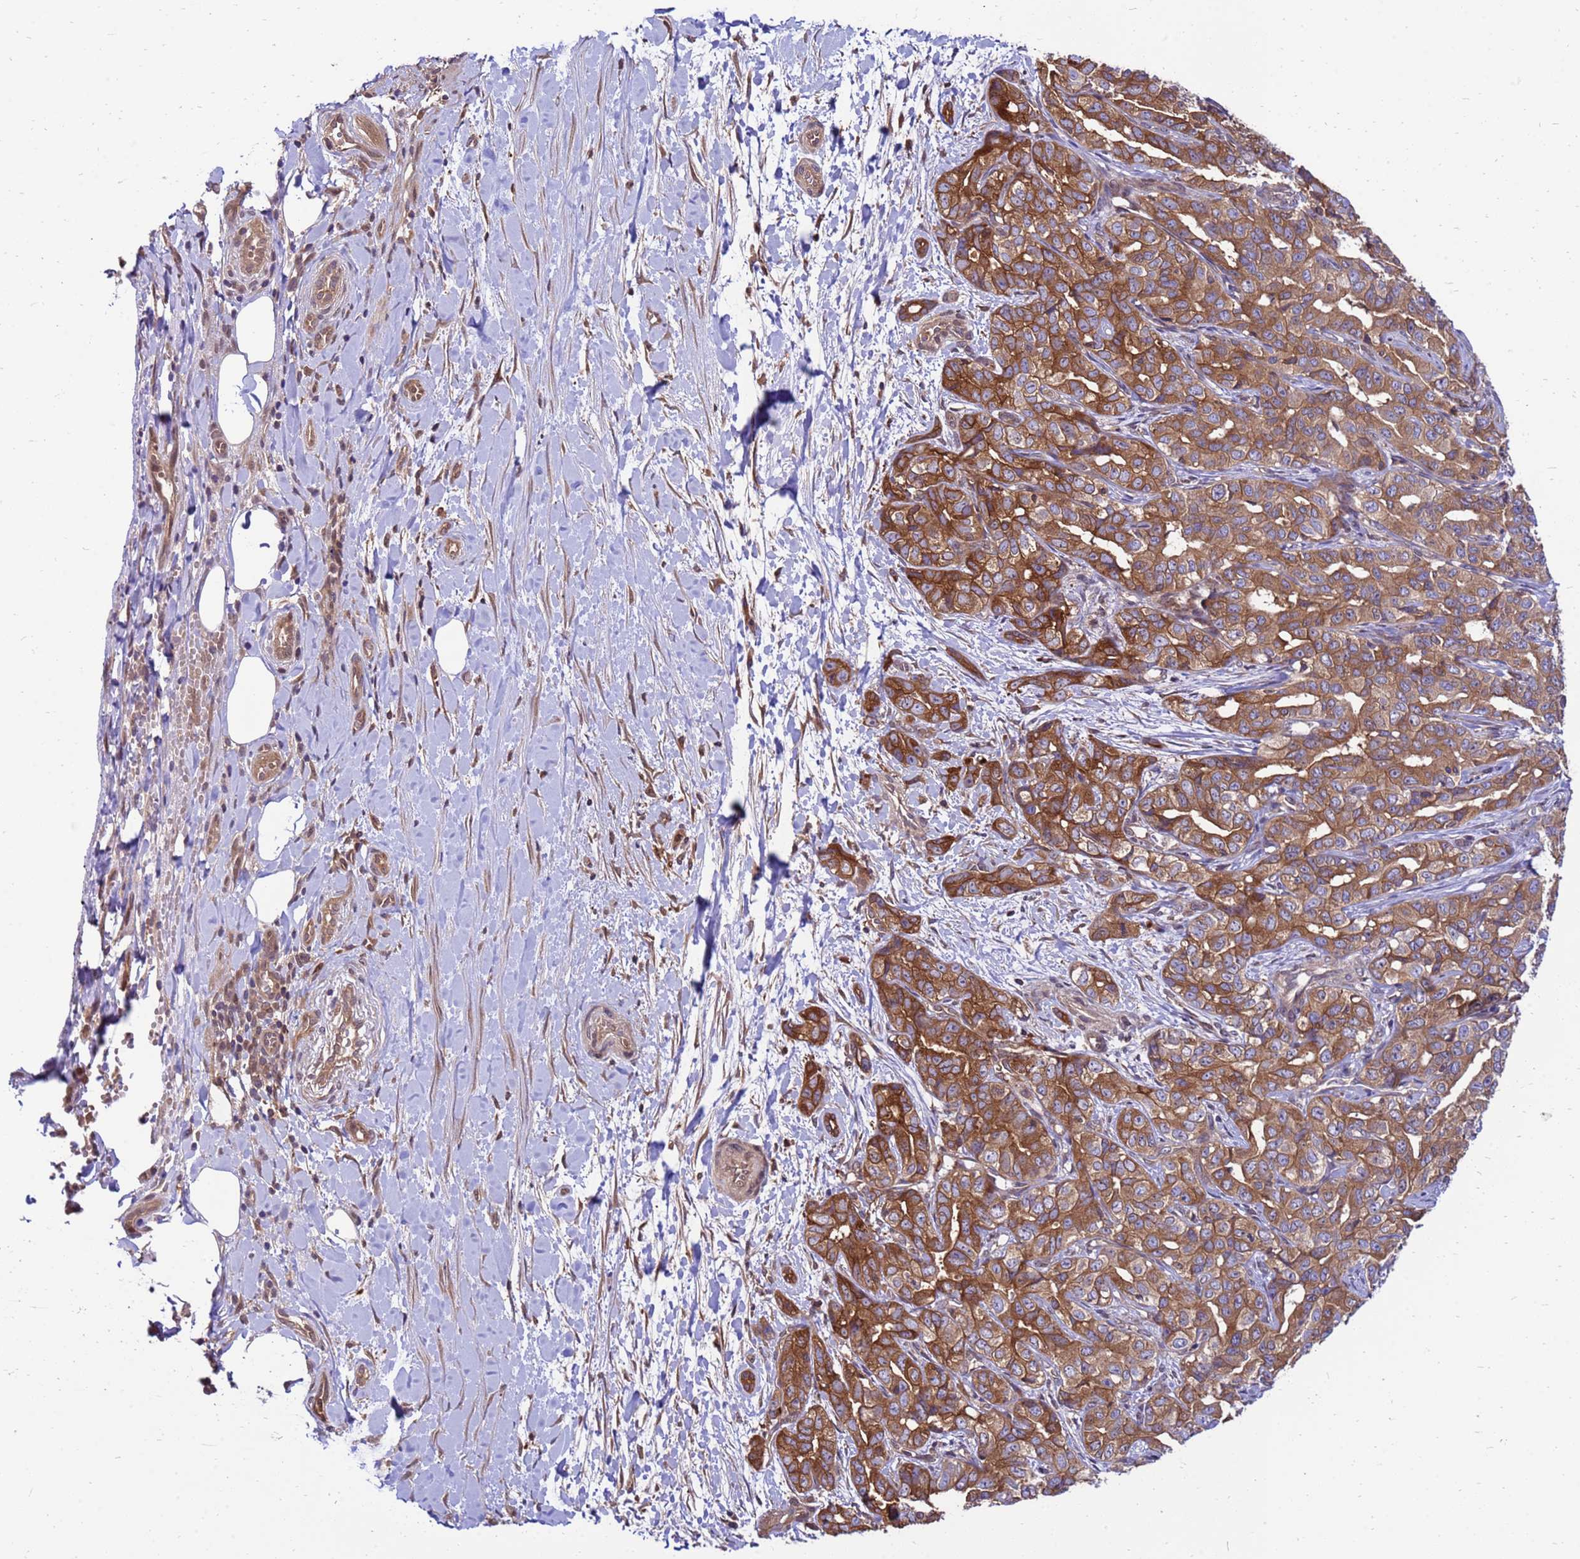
{"staining": {"intensity": "strong", "quantity": ">75%", "location": "cytoplasmic/membranous"}, "tissue": "liver cancer", "cell_type": "Tumor cells", "image_type": "cancer", "snomed": [{"axis": "morphology", "description": "Cholangiocarcinoma"}, {"axis": "topography", "description": "Liver"}], "caption": "Tumor cells show high levels of strong cytoplasmic/membranous staining in approximately >75% of cells in human cholangiocarcinoma (liver). The protein is stained brown, and the nuclei are stained in blue (DAB (3,3'-diaminobenzidine) IHC with brightfield microscopy, high magnification).", "gene": "GET3", "patient": {"sex": "male", "age": 59}}